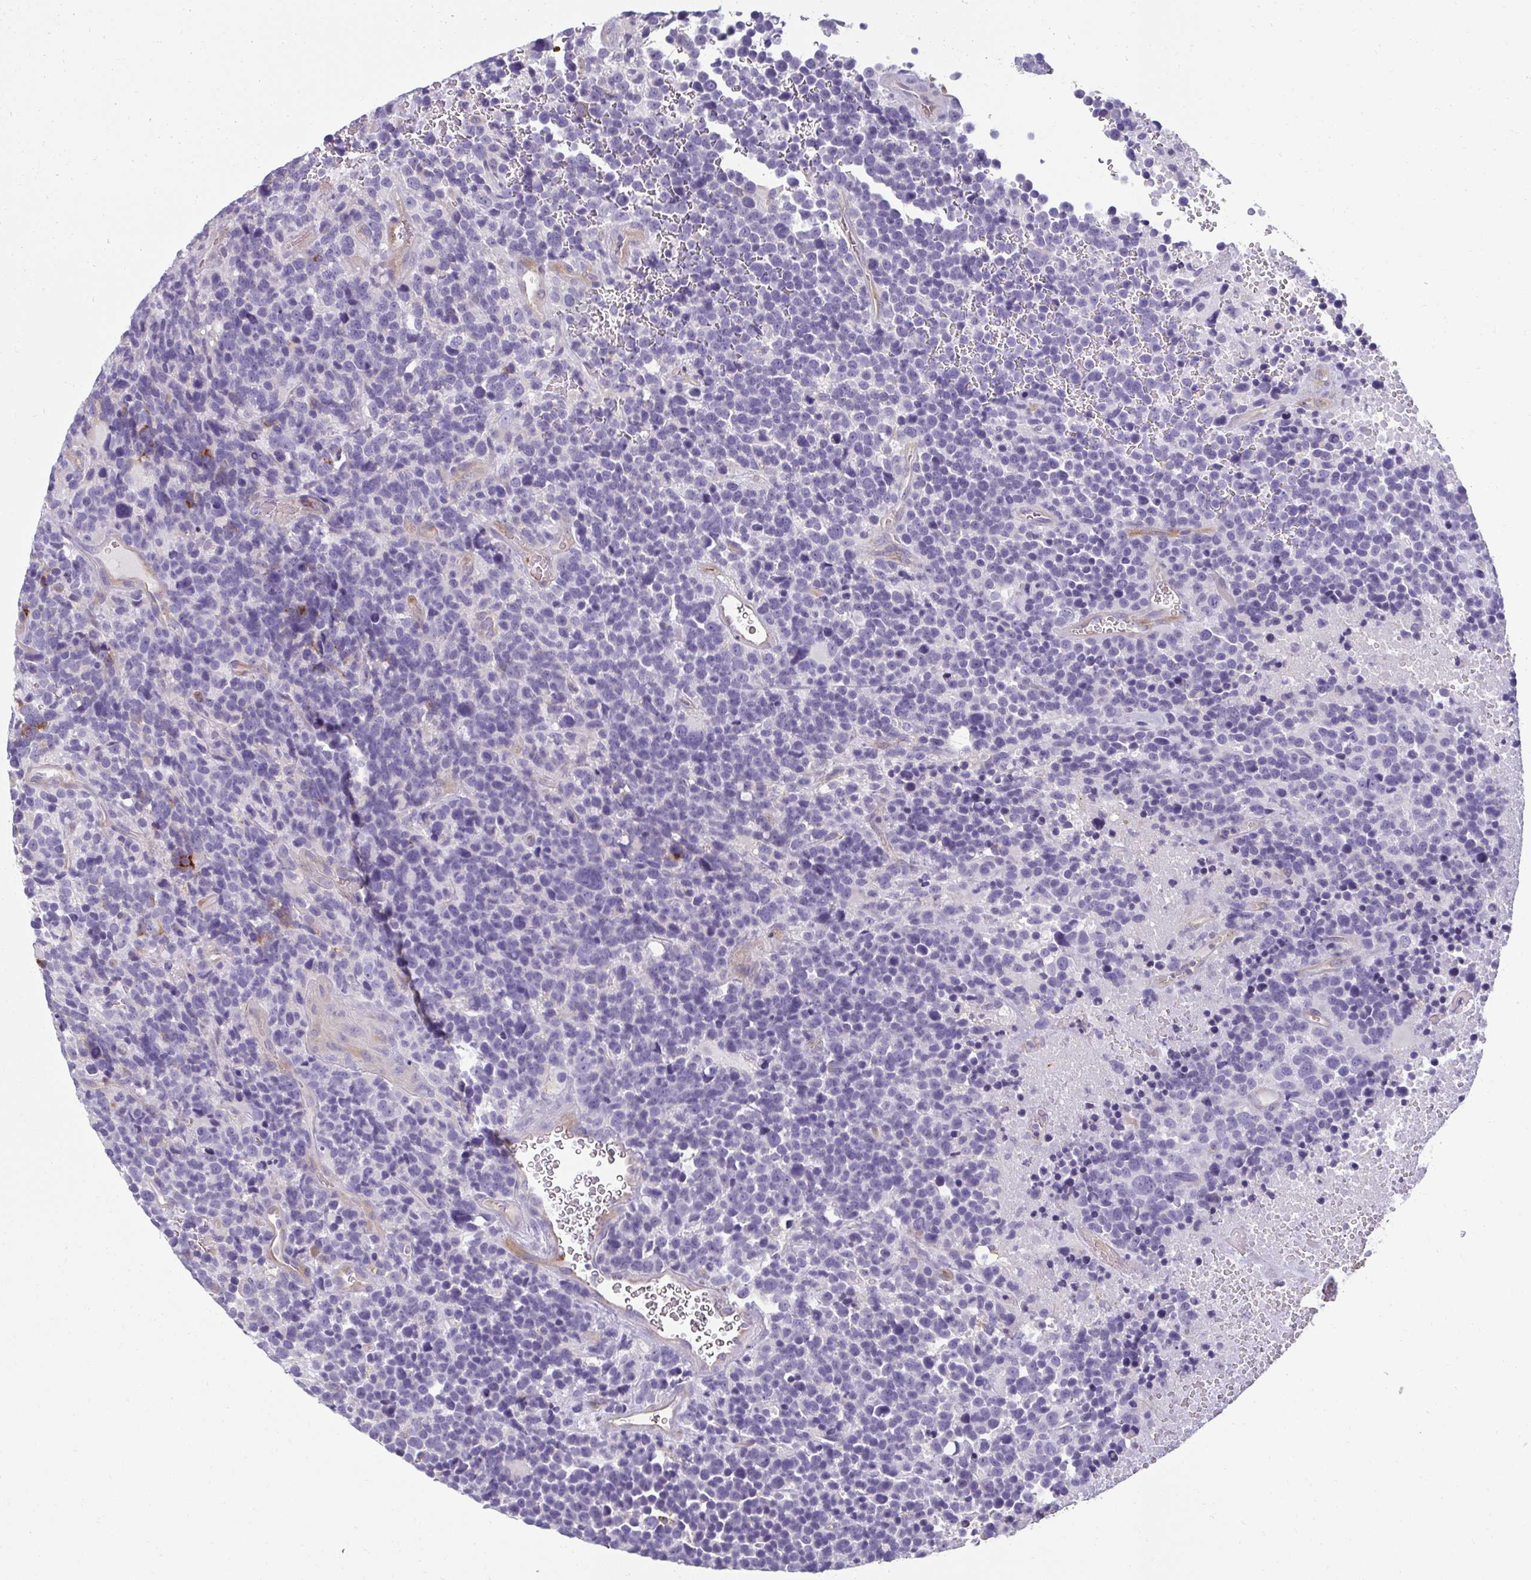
{"staining": {"intensity": "negative", "quantity": "none", "location": "none"}, "tissue": "glioma", "cell_type": "Tumor cells", "image_type": "cancer", "snomed": [{"axis": "morphology", "description": "Glioma, malignant, High grade"}, {"axis": "topography", "description": "Brain"}], "caption": "A high-resolution photomicrograph shows immunohistochemistry (IHC) staining of malignant glioma (high-grade), which reveals no significant positivity in tumor cells.", "gene": "PDE2A", "patient": {"sex": "male", "age": 33}}